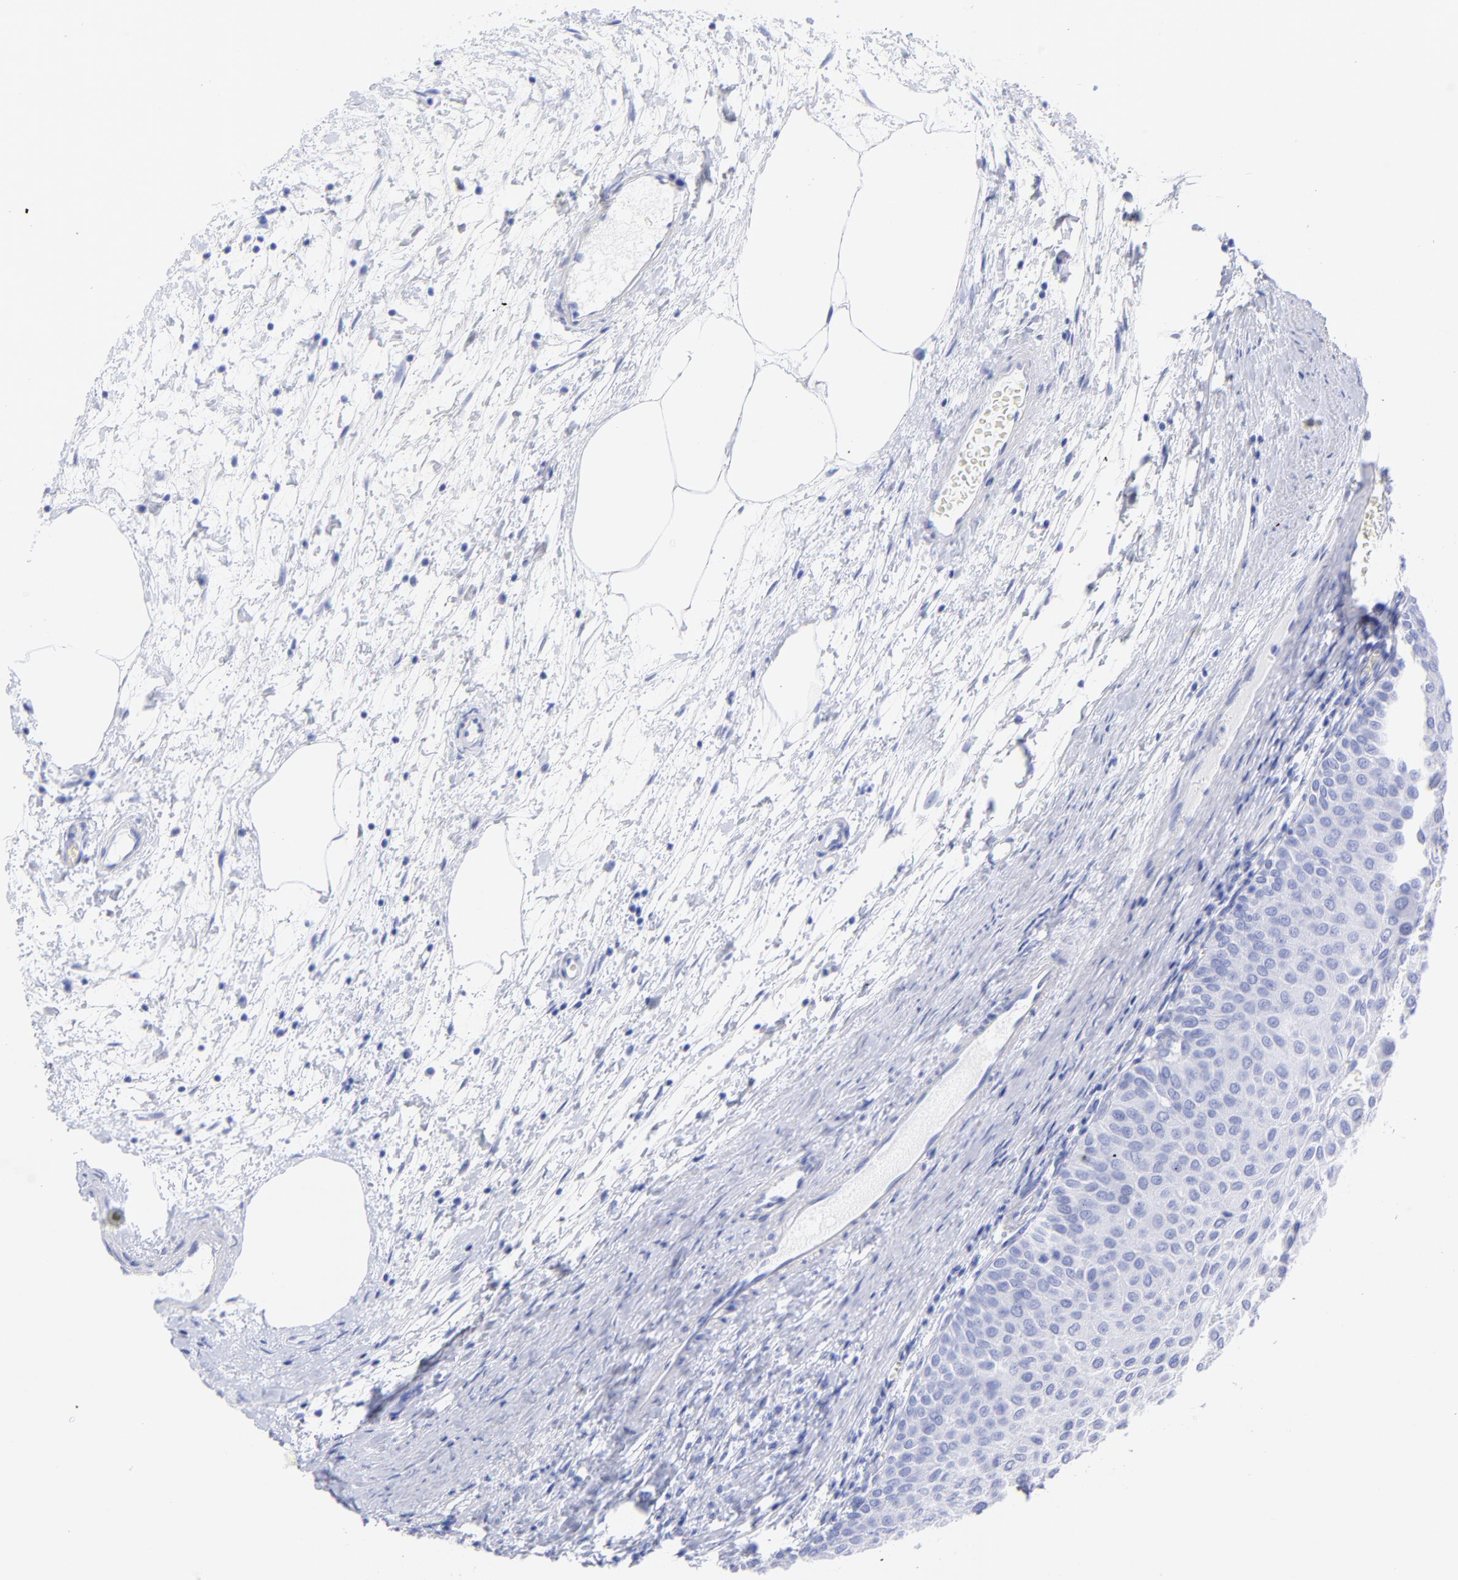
{"staining": {"intensity": "negative", "quantity": "none", "location": "none"}, "tissue": "urothelial cancer", "cell_type": "Tumor cells", "image_type": "cancer", "snomed": [{"axis": "morphology", "description": "Urothelial carcinoma, Low grade"}, {"axis": "topography", "description": "Urinary bladder"}], "caption": "Photomicrograph shows no protein positivity in tumor cells of low-grade urothelial carcinoma tissue.", "gene": "C1QTNF6", "patient": {"sex": "male", "age": 64}}